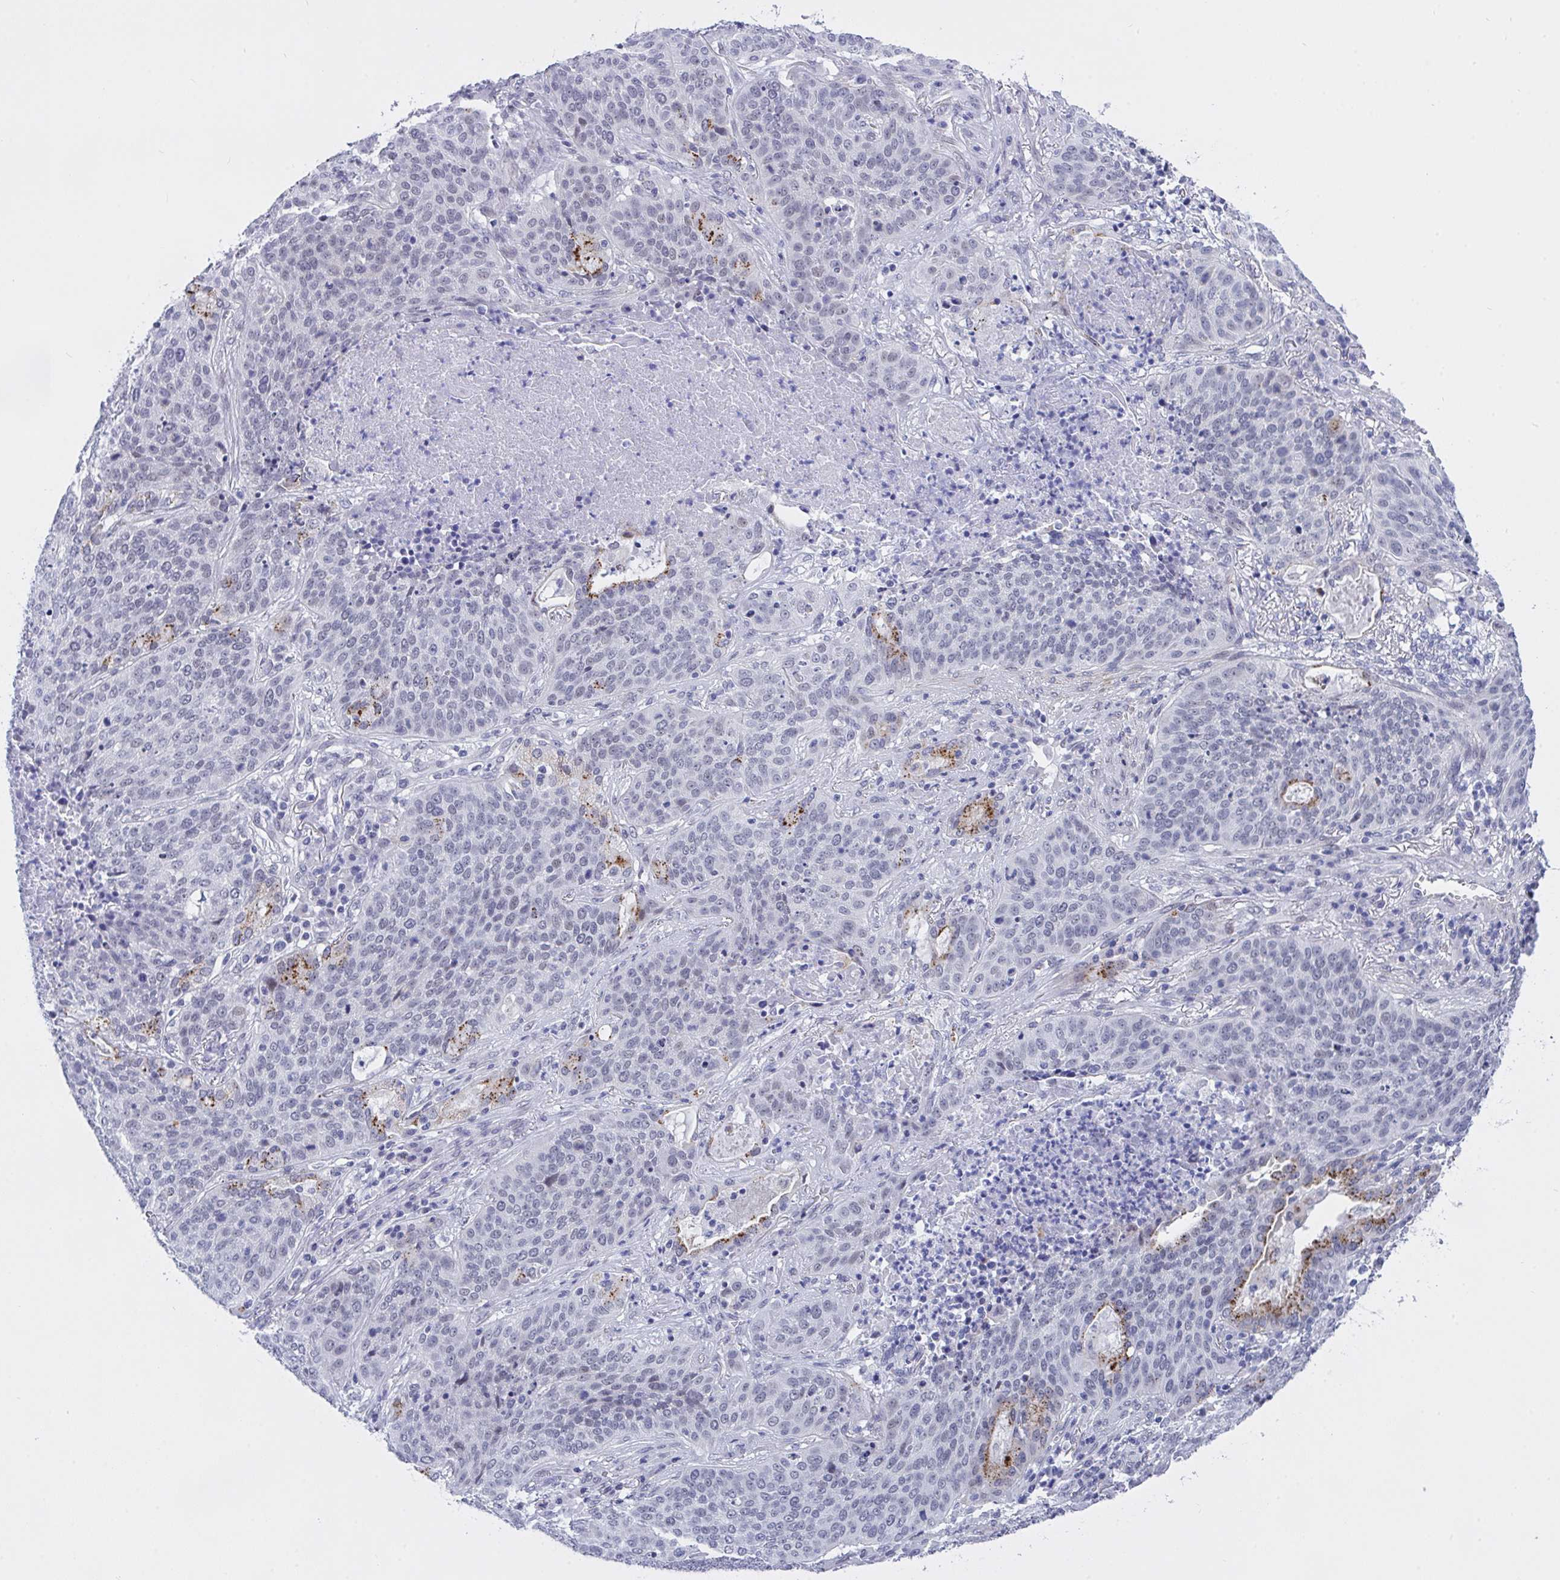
{"staining": {"intensity": "negative", "quantity": "none", "location": "none"}, "tissue": "lung cancer", "cell_type": "Tumor cells", "image_type": "cancer", "snomed": [{"axis": "morphology", "description": "Squamous cell carcinoma, NOS"}, {"axis": "topography", "description": "Lung"}], "caption": "This is an immunohistochemistry image of lung cancer. There is no positivity in tumor cells.", "gene": "FBXL22", "patient": {"sex": "male", "age": 63}}